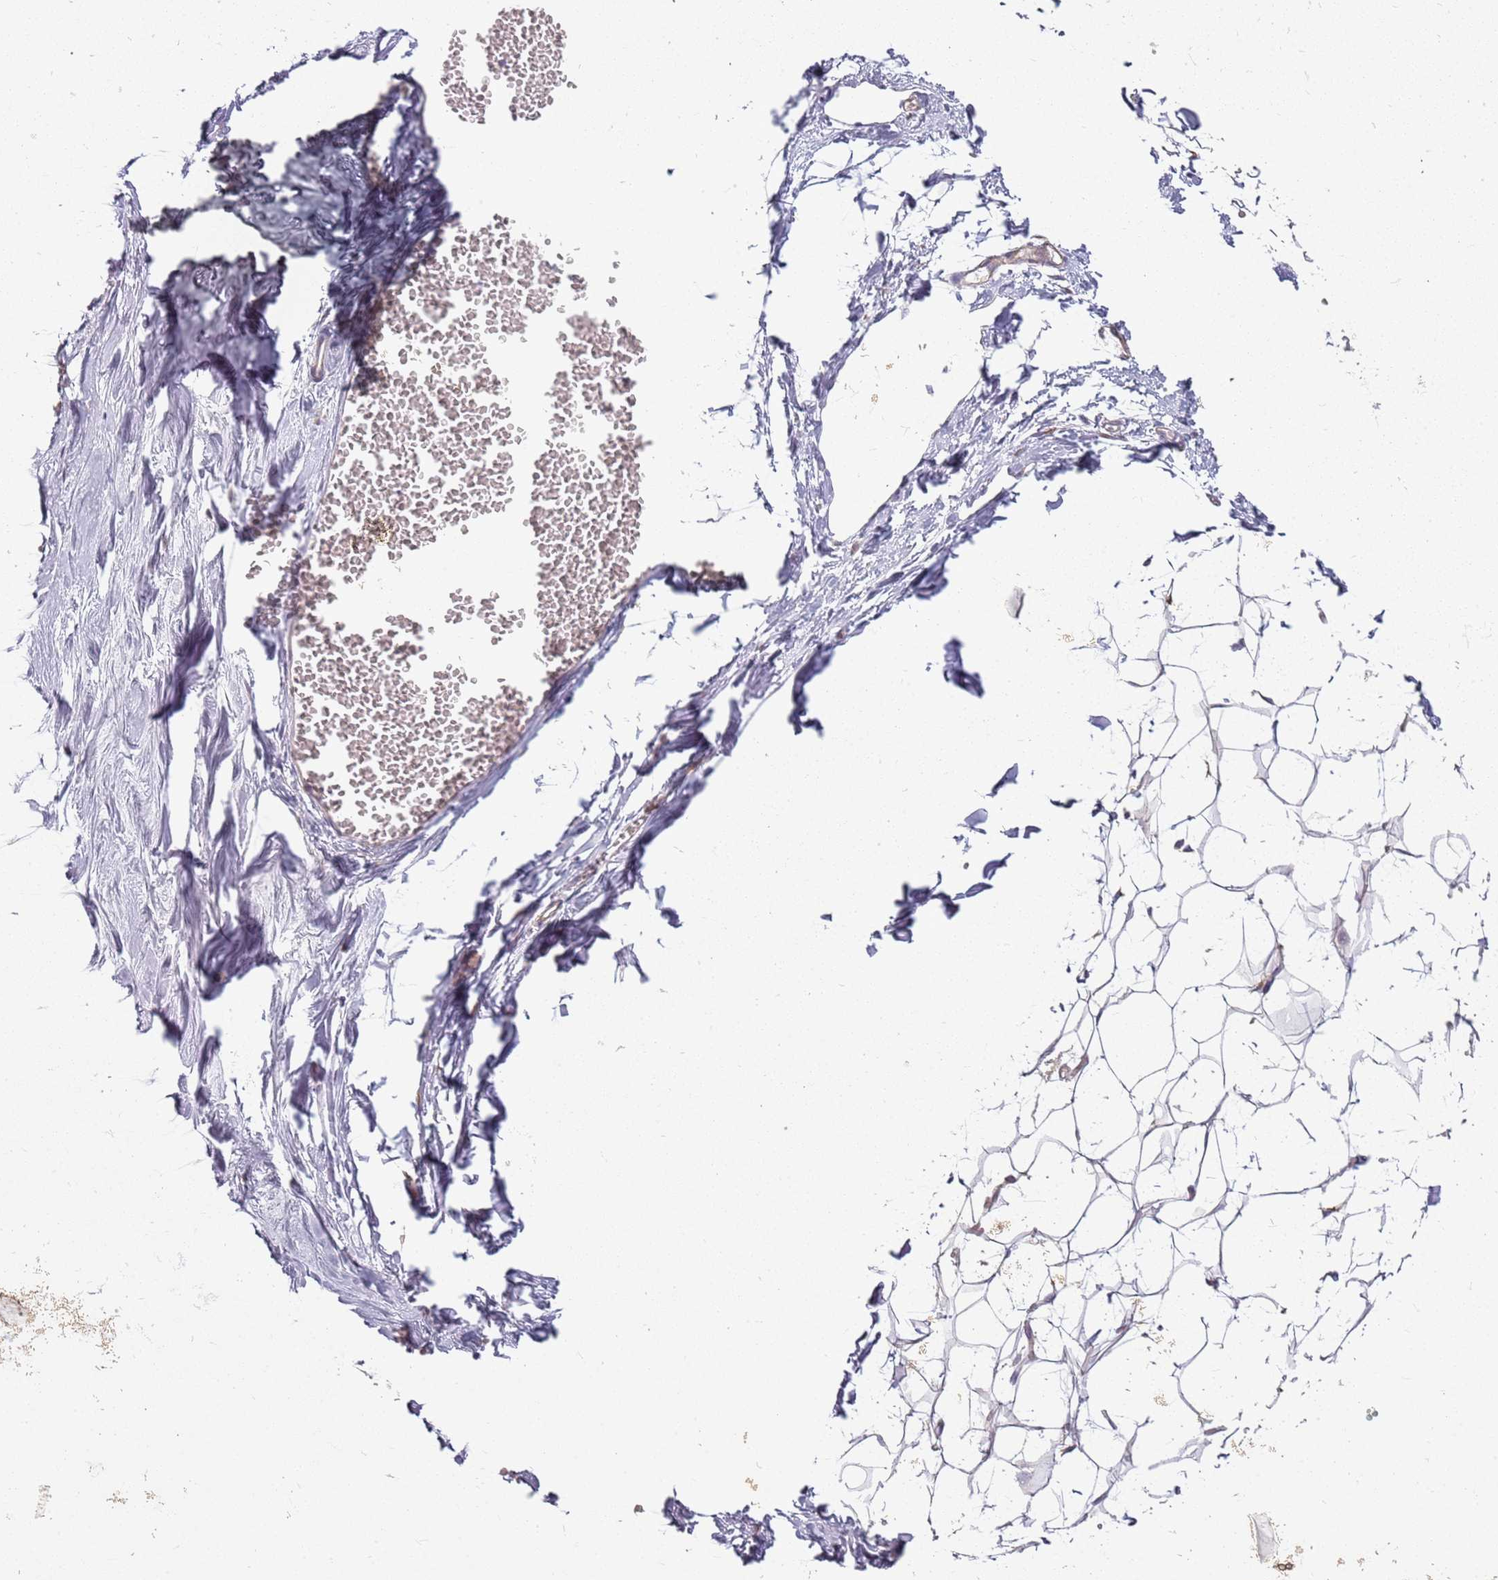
{"staining": {"intensity": "negative", "quantity": "none", "location": "none"}, "tissue": "breast", "cell_type": "Adipocytes", "image_type": "normal", "snomed": [{"axis": "morphology", "description": "Normal tissue, NOS"}, {"axis": "topography", "description": "Breast"}], "caption": "Immunohistochemistry histopathology image of unremarkable human breast stained for a protein (brown), which shows no positivity in adipocytes. Nuclei are stained in blue.", "gene": "RPS28", "patient": {"sex": "female", "age": 27}}